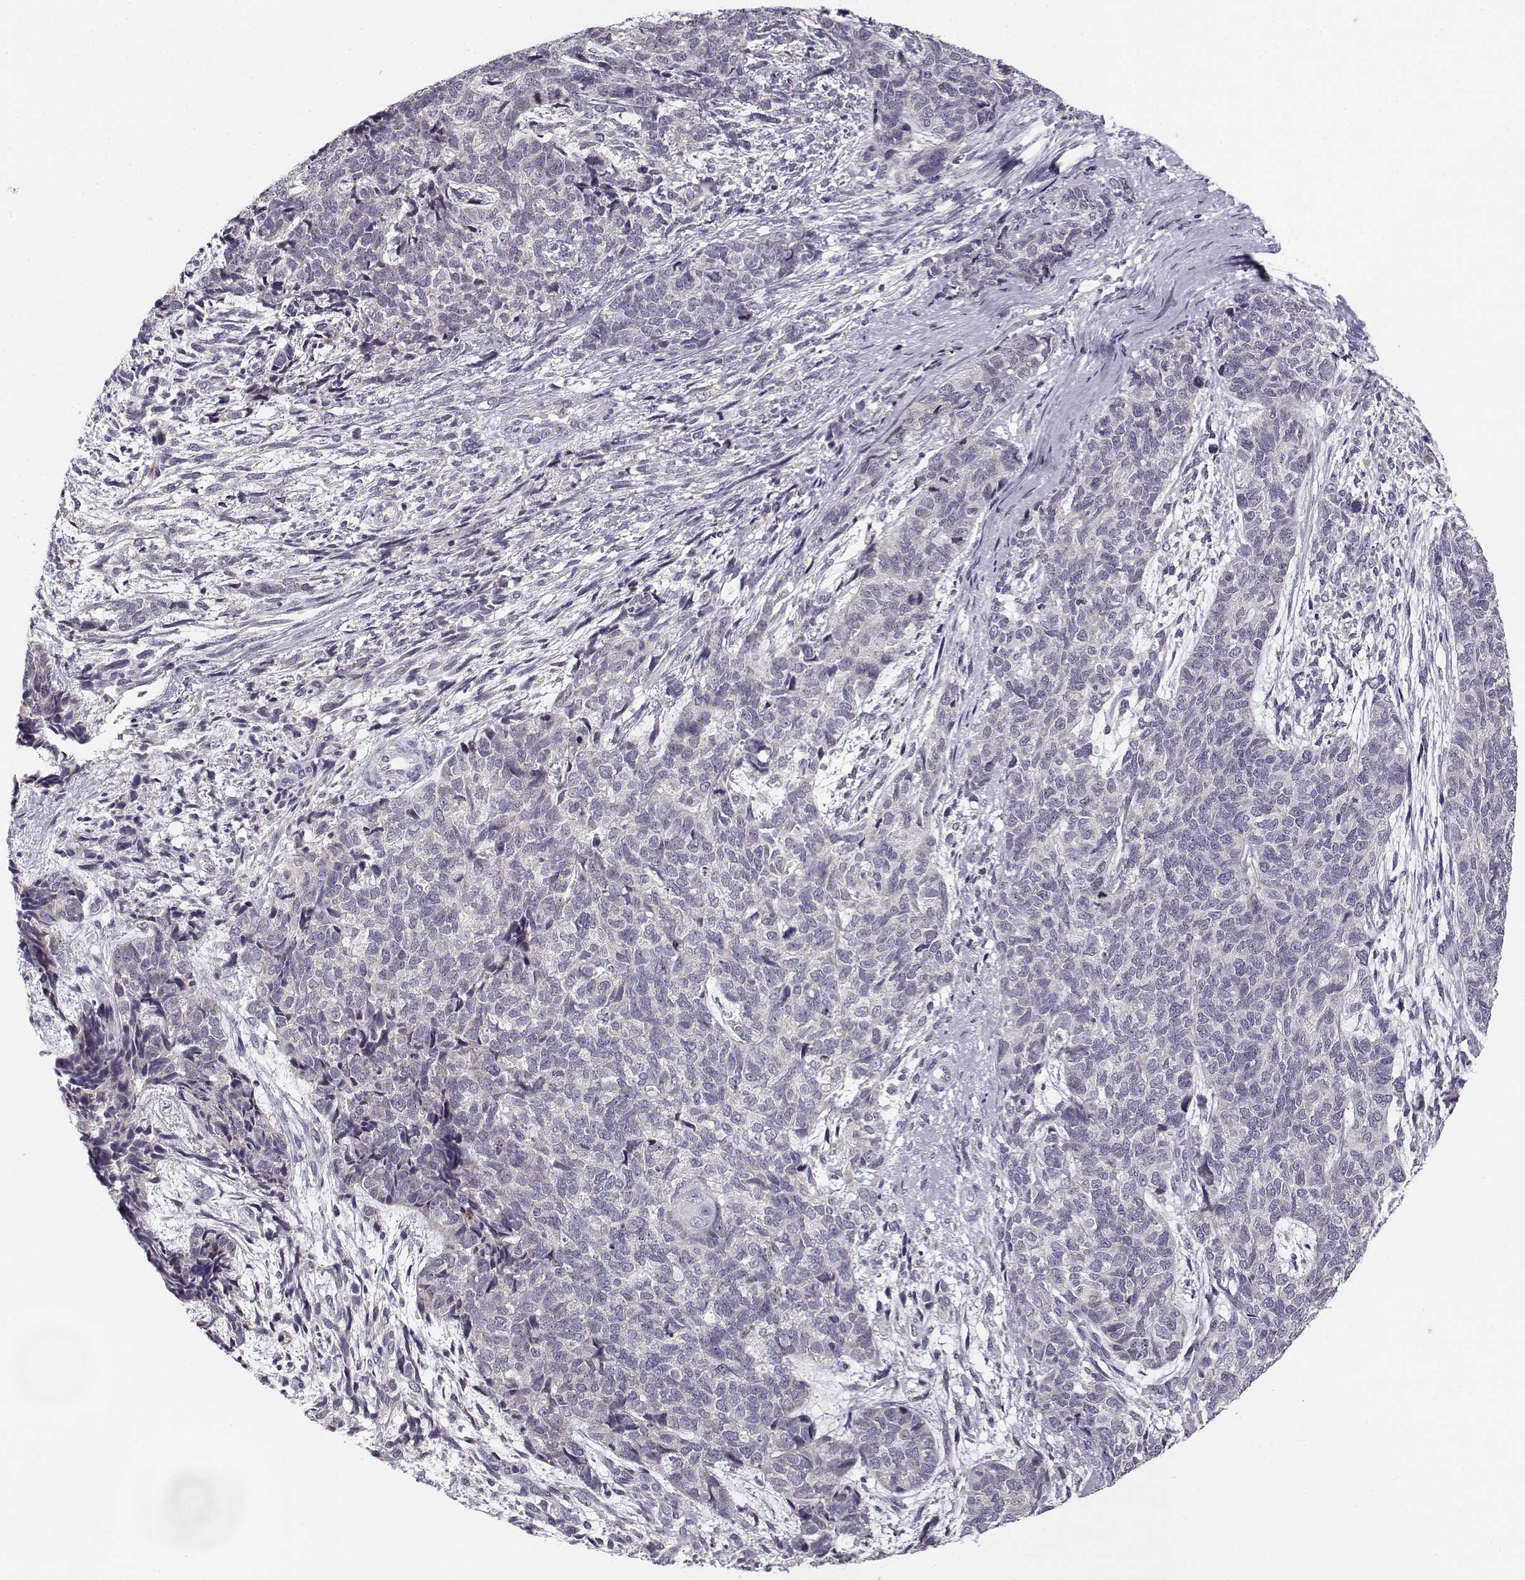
{"staining": {"intensity": "negative", "quantity": "none", "location": "none"}, "tissue": "cervical cancer", "cell_type": "Tumor cells", "image_type": "cancer", "snomed": [{"axis": "morphology", "description": "Squamous cell carcinoma, NOS"}, {"axis": "topography", "description": "Cervix"}], "caption": "A photomicrograph of human cervical cancer is negative for staining in tumor cells.", "gene": "DDX25", "patient": {"sex": "female", "age": 63}}